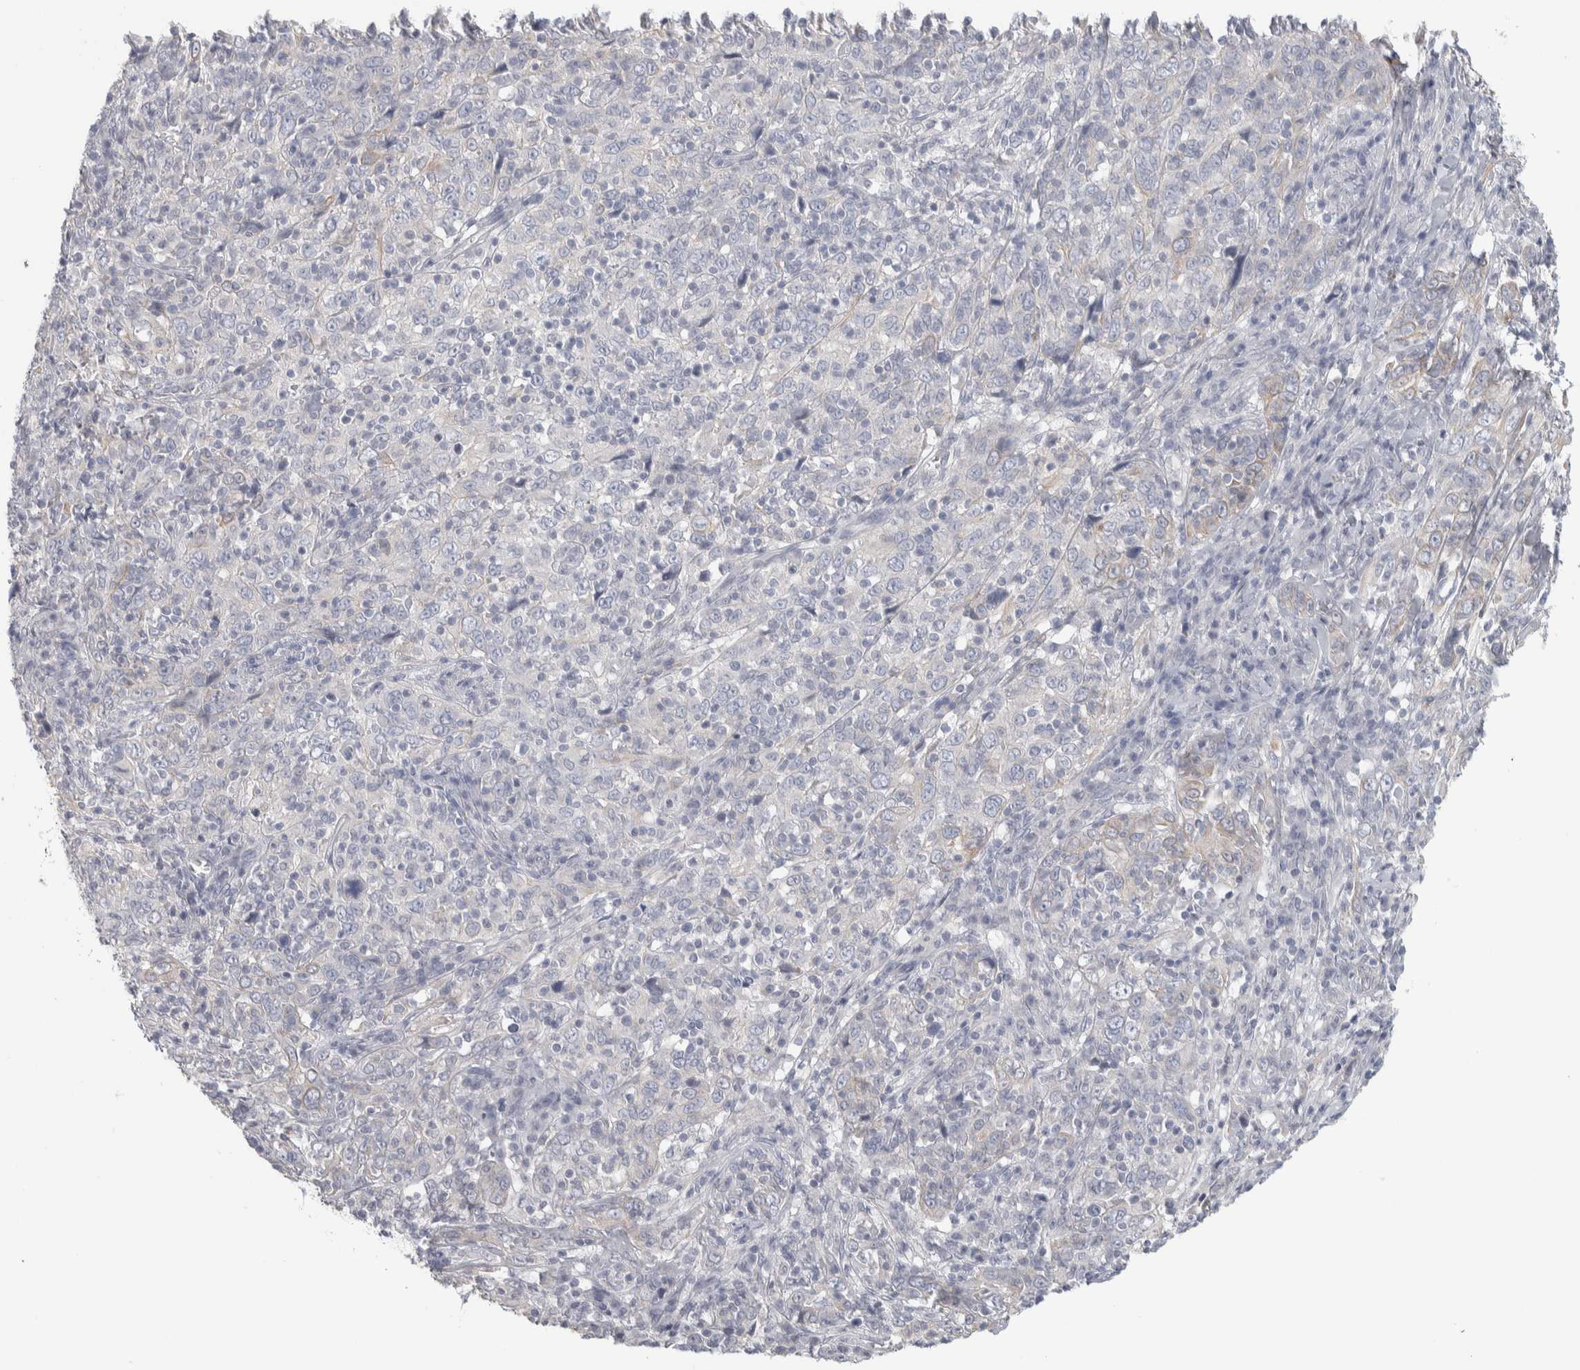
{"staining": {"intensity": "negative", "quantity": "none", "location": "none"}, "tissue": "cervical cancer", "cell_type": "Tumor cells", "image_type": "cancer", "snomed": [{"axis": "morphology", "description": "Squamous cell carcinoma, NOS"}, {"axis": "topography", "description": "Cervix"}], "caption": "Immunohistochemistry photomicrograph of neoplastic tissue: squamous cell carcinoma (cervical) stained with DAB reveals no significant protein expression in tumor cells.", "gene": "DCXR", "patient": {"sex": "female", "age": 46}}